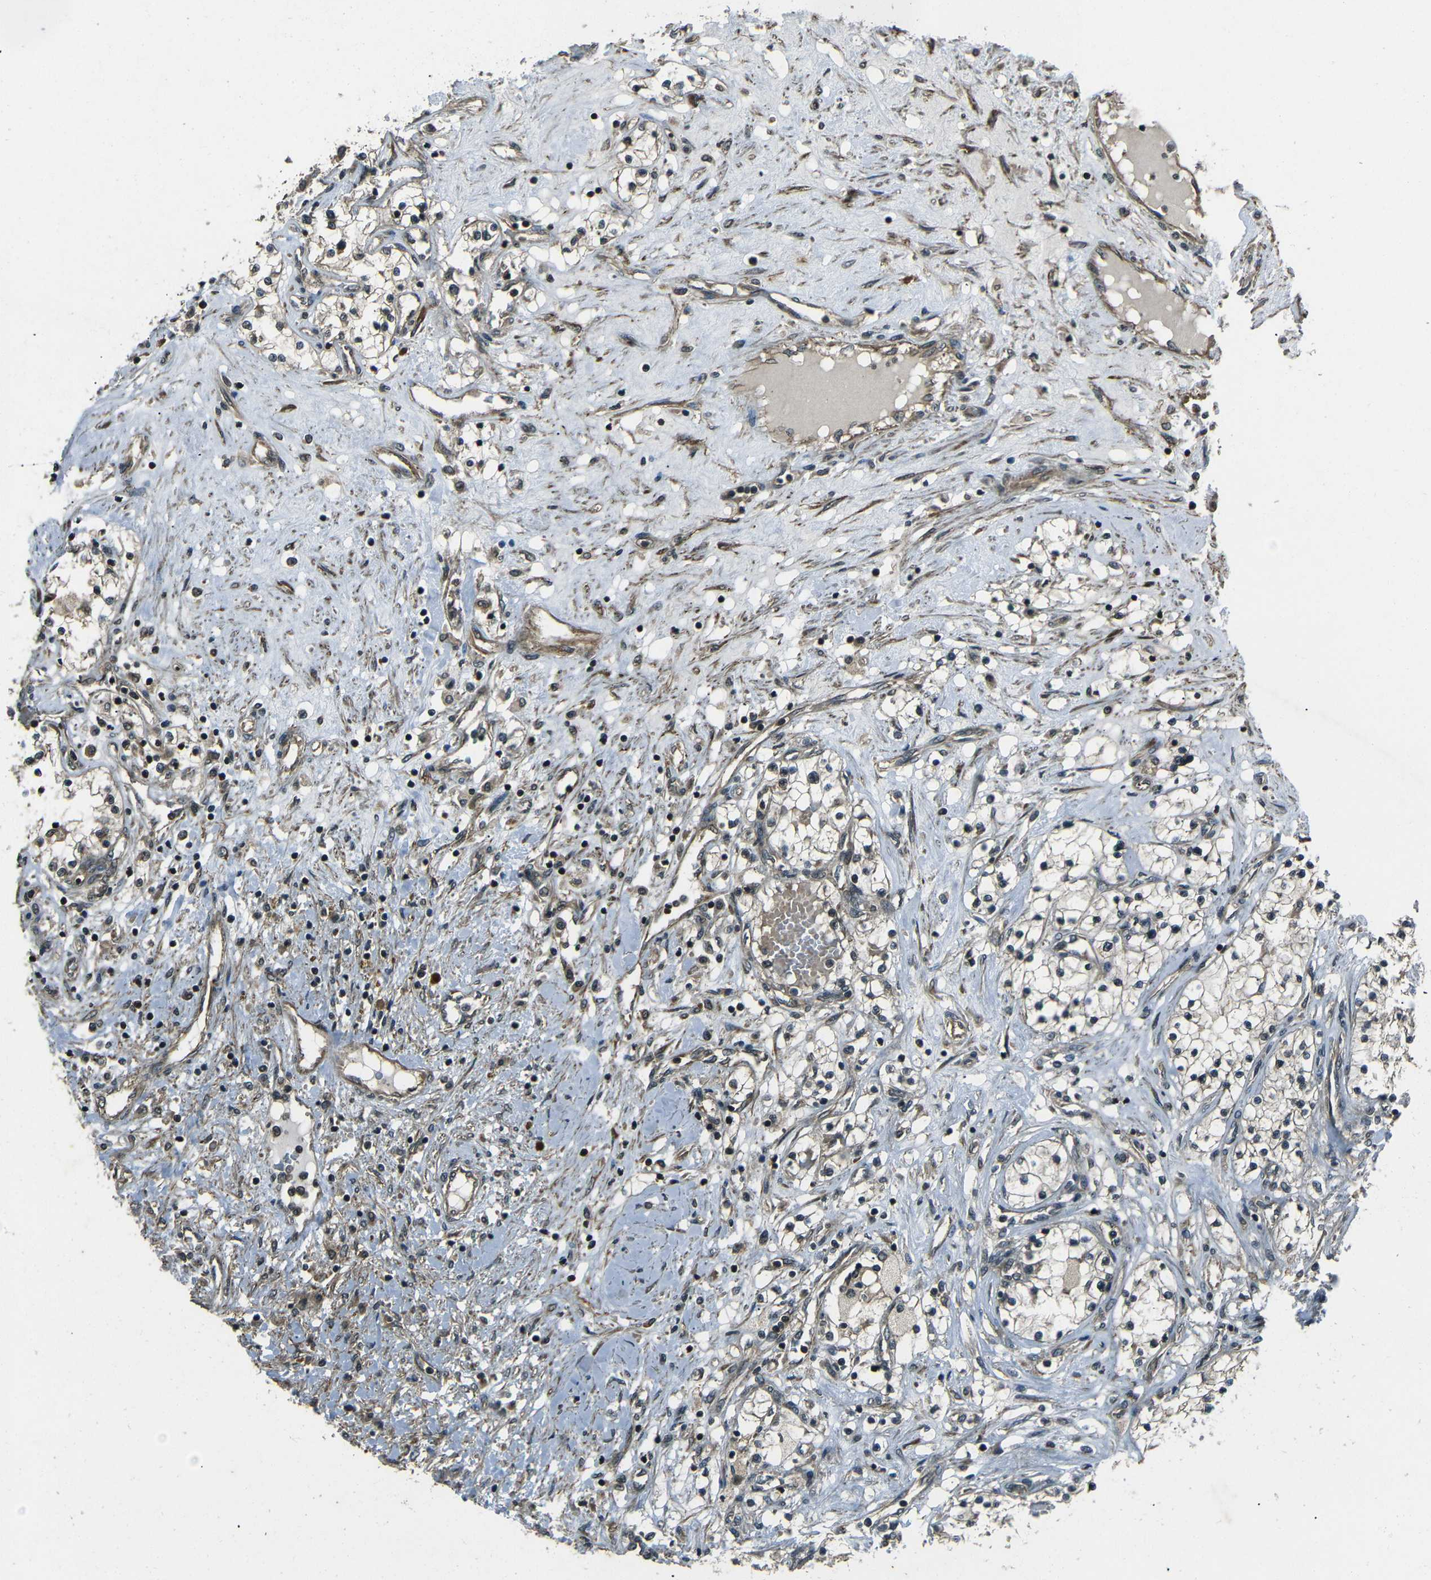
{"staining": {"intensity": "negative", "quantity": "none", "location": "none"}, "tissue": "renal cancer", "cell_type": "Tumor cells", "image_type": "cancer", "snomed": [{"axis": "morphology", "description": "Adenocarcinoma, NOS"}, {"axis": "topography", "description": "Kidney"}], "caption": "Tumor cells show no significant expression in renal adenocarcinoma.", "gene": "PLK2", "patient": {"sex": "male", "age": 68}}